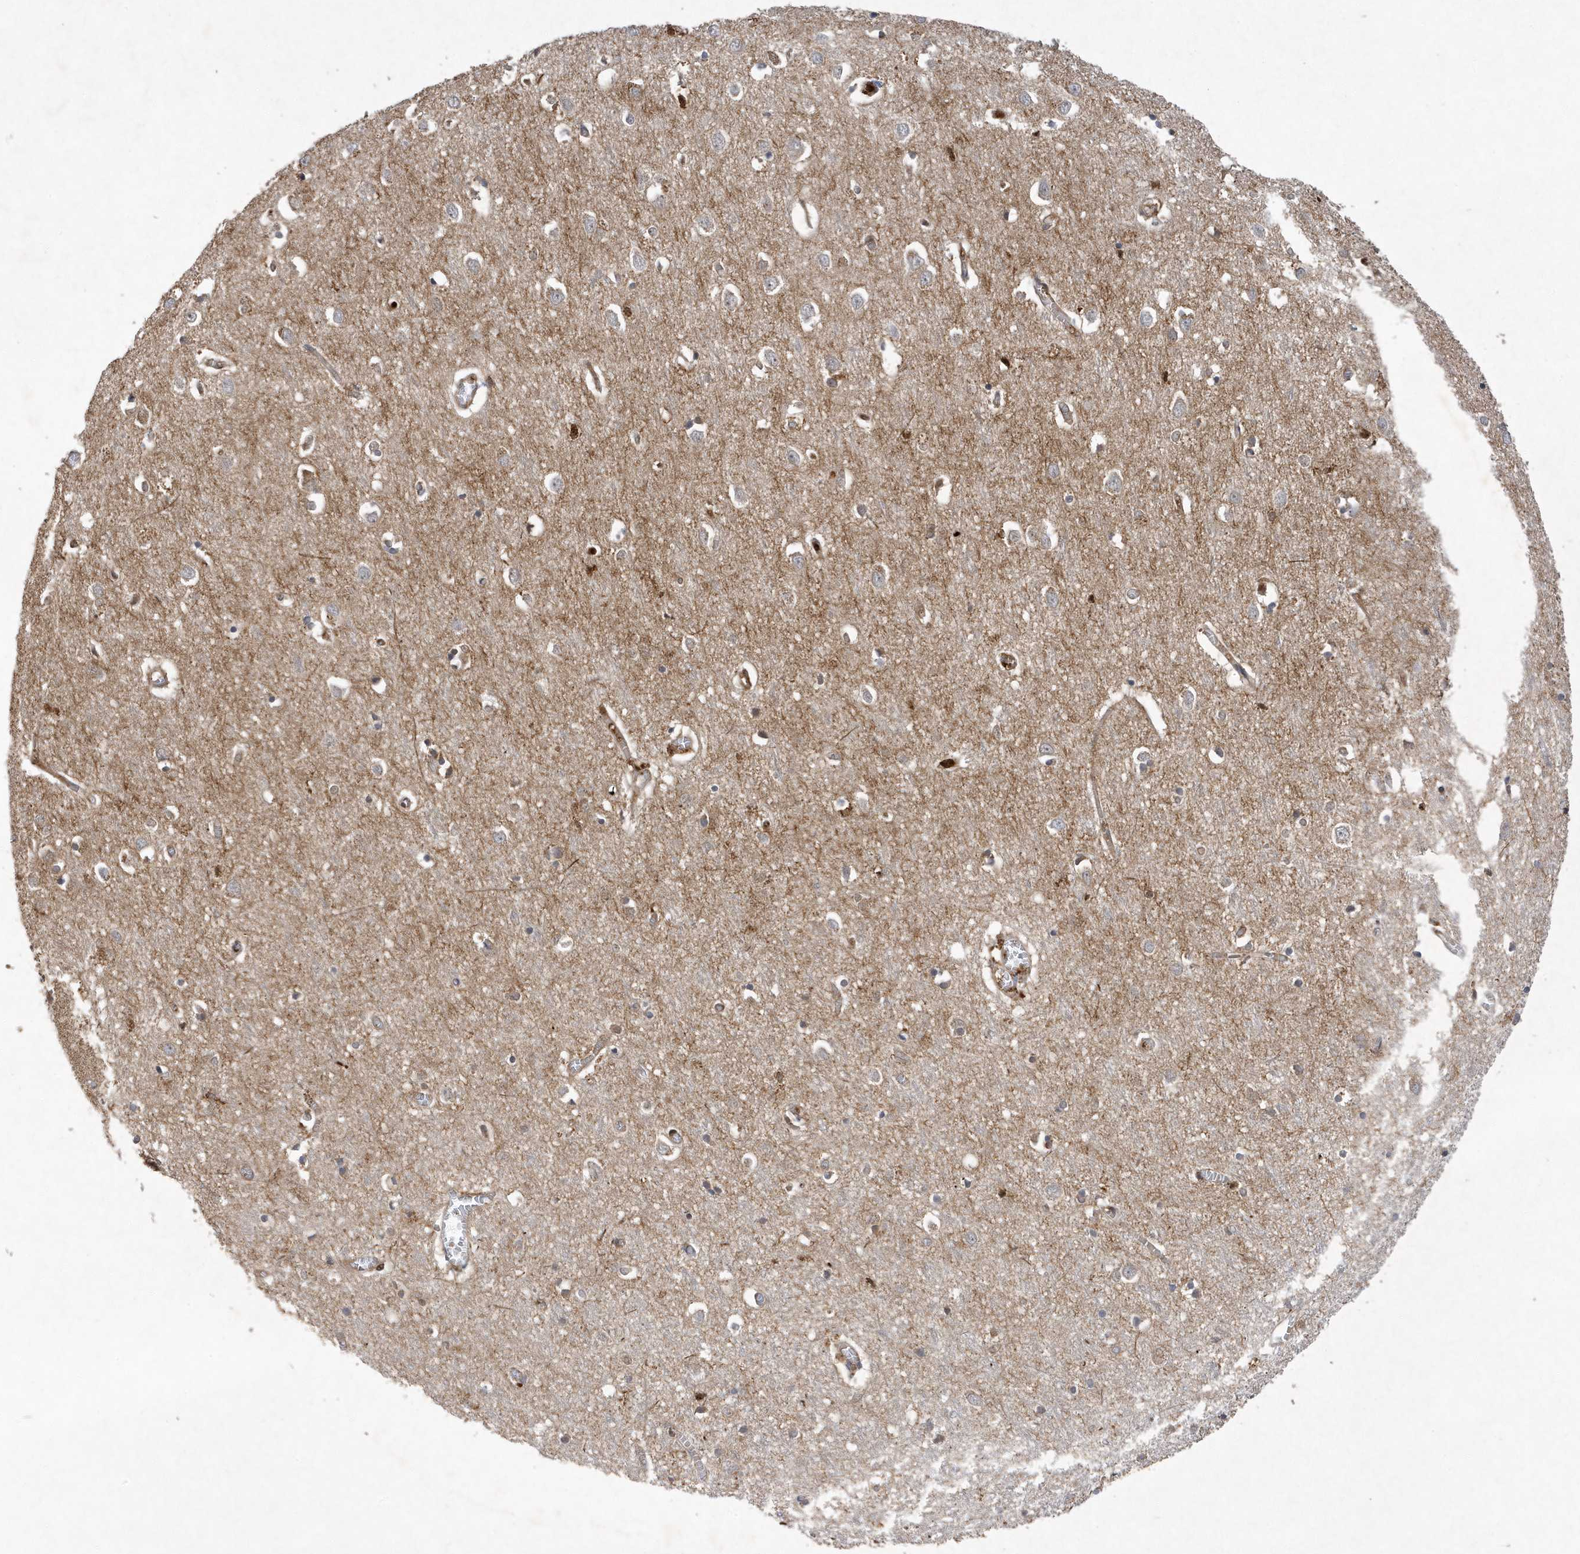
{"staining": {"intensity": "moderate", "quantity": "25%-75%", "location": "cytoplasmic/membranous"}, "tissue": "cerebral cortex", "cell_type": "Endothelial cells", "image_type": "normal", "snomed": [{"axis": "morphology", "description": "Normal tissue, NOS"}, {"axis": "topography", "description": "Cerebral cortex"}], "caption": "Protein staining by immunohistochemistry (IHC) displays moderate cytoplasmic/membranous expression in approximately 25%-75% of endothelial cells in benign cerebral cortex. The staining was performed using DAB (3,3'-diaminobenzidine) to visualize the protein expression in brown, while the nuclei were stained in blue with hematoxylin (Magnification: 20x).", "gene": "LAPTM4A", "patient": {"sex": "female", "age": 64}}